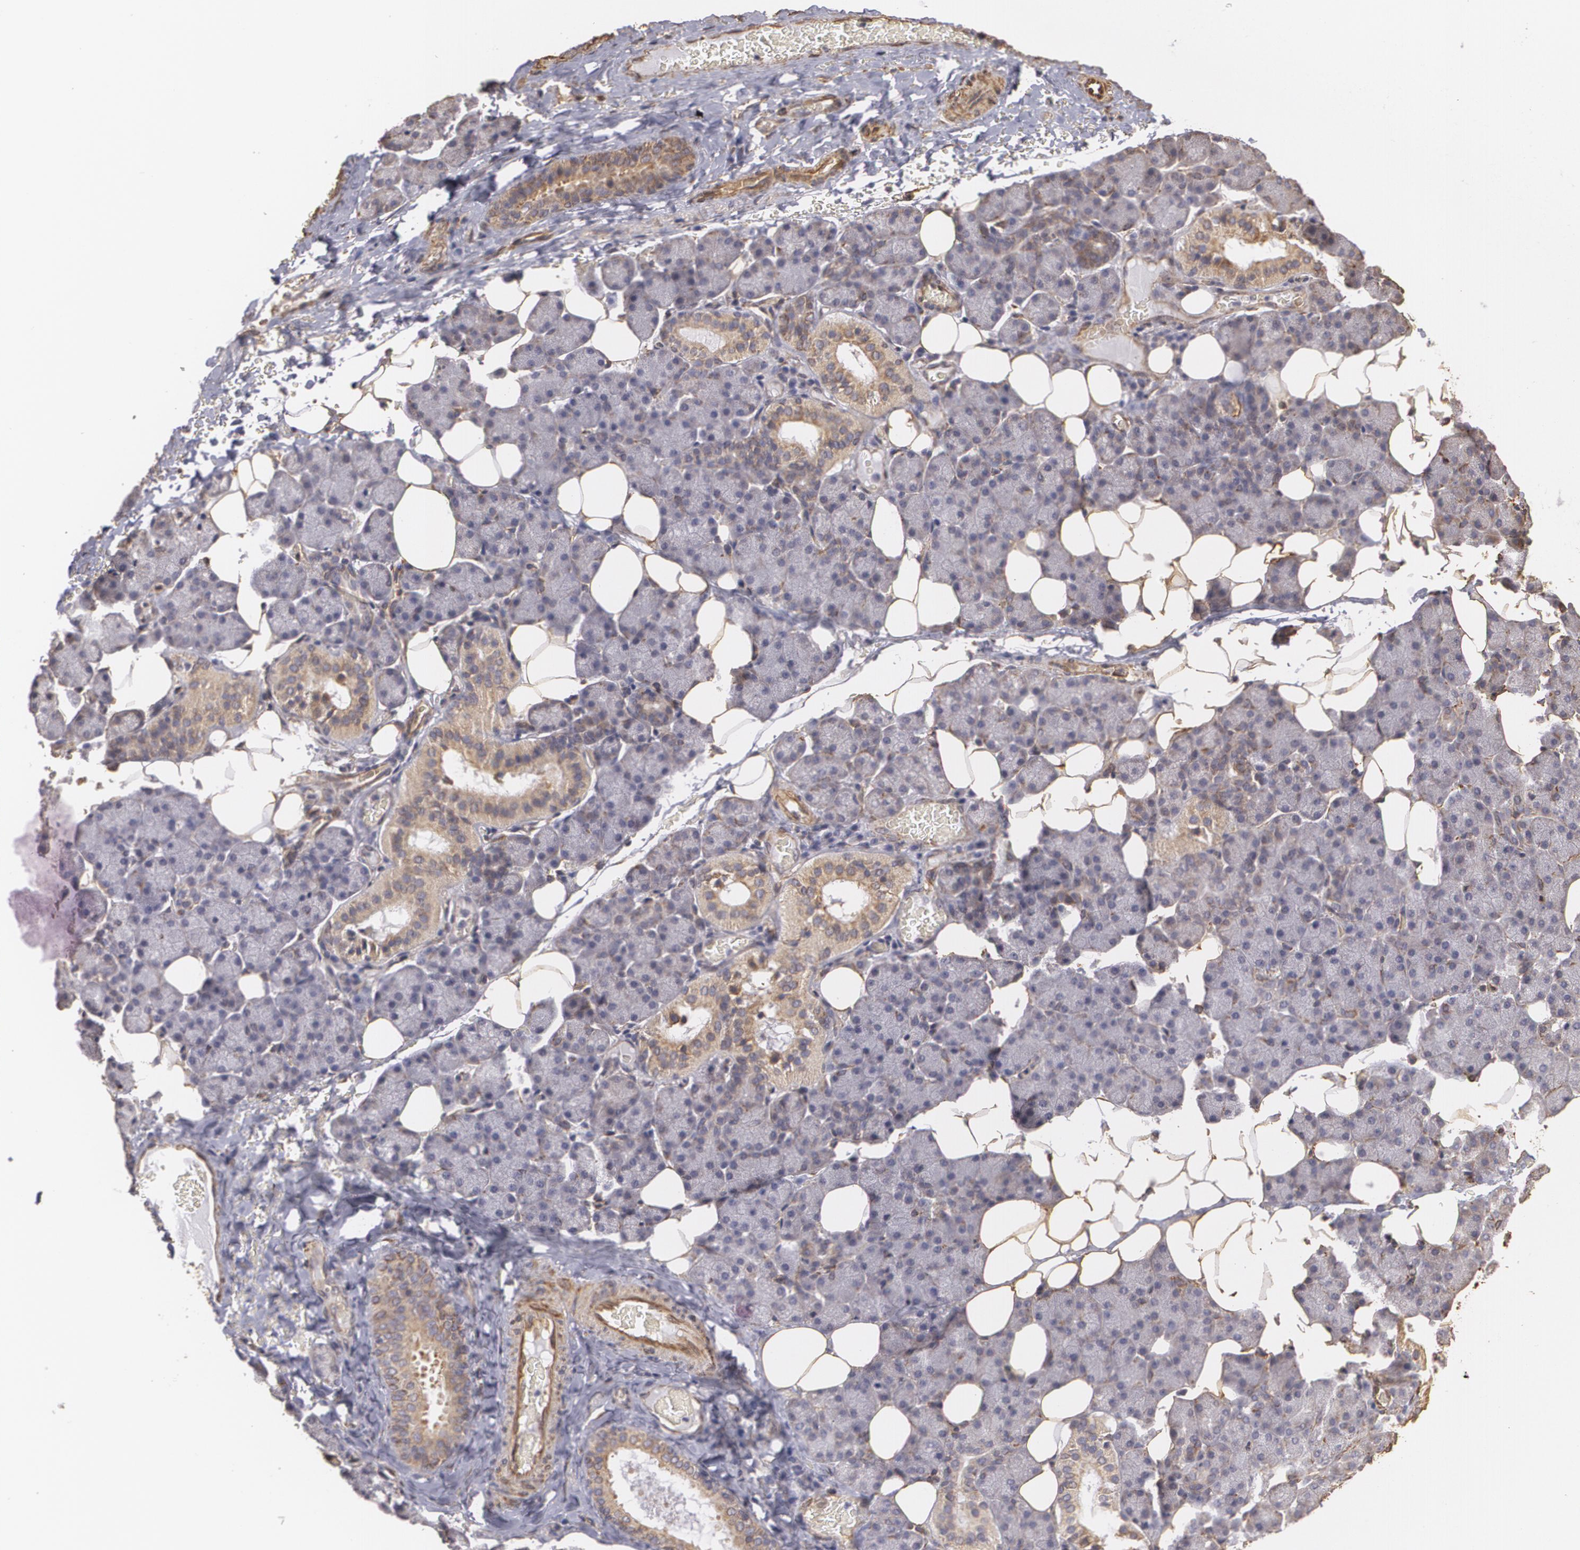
{"staining": {"intensity": "moderate", "quantity": "25%-75%", "location": "cytoplasmic/membranous"}, "tissue": "salivary gland", "cell_type": "Glandular cells", "image_type": "normal", "snomed": [{"axis": "morphology", "description": "Normal tissue, NOS"}, {"axis": "topography", "description": "Lymph node"}, {"axis": "topography", "description": "Salivary gland"}], "caption": "The histopathology image shows a brown stain indicating the presence of a protein in the cytoplasmic/membranous of glandular cells in salivary gland. The protein of interest is shown in brown color, while the nuclei are stained blue.", "gene": "CYB5R3", "patient": {"sex": "male", "age": 8}}